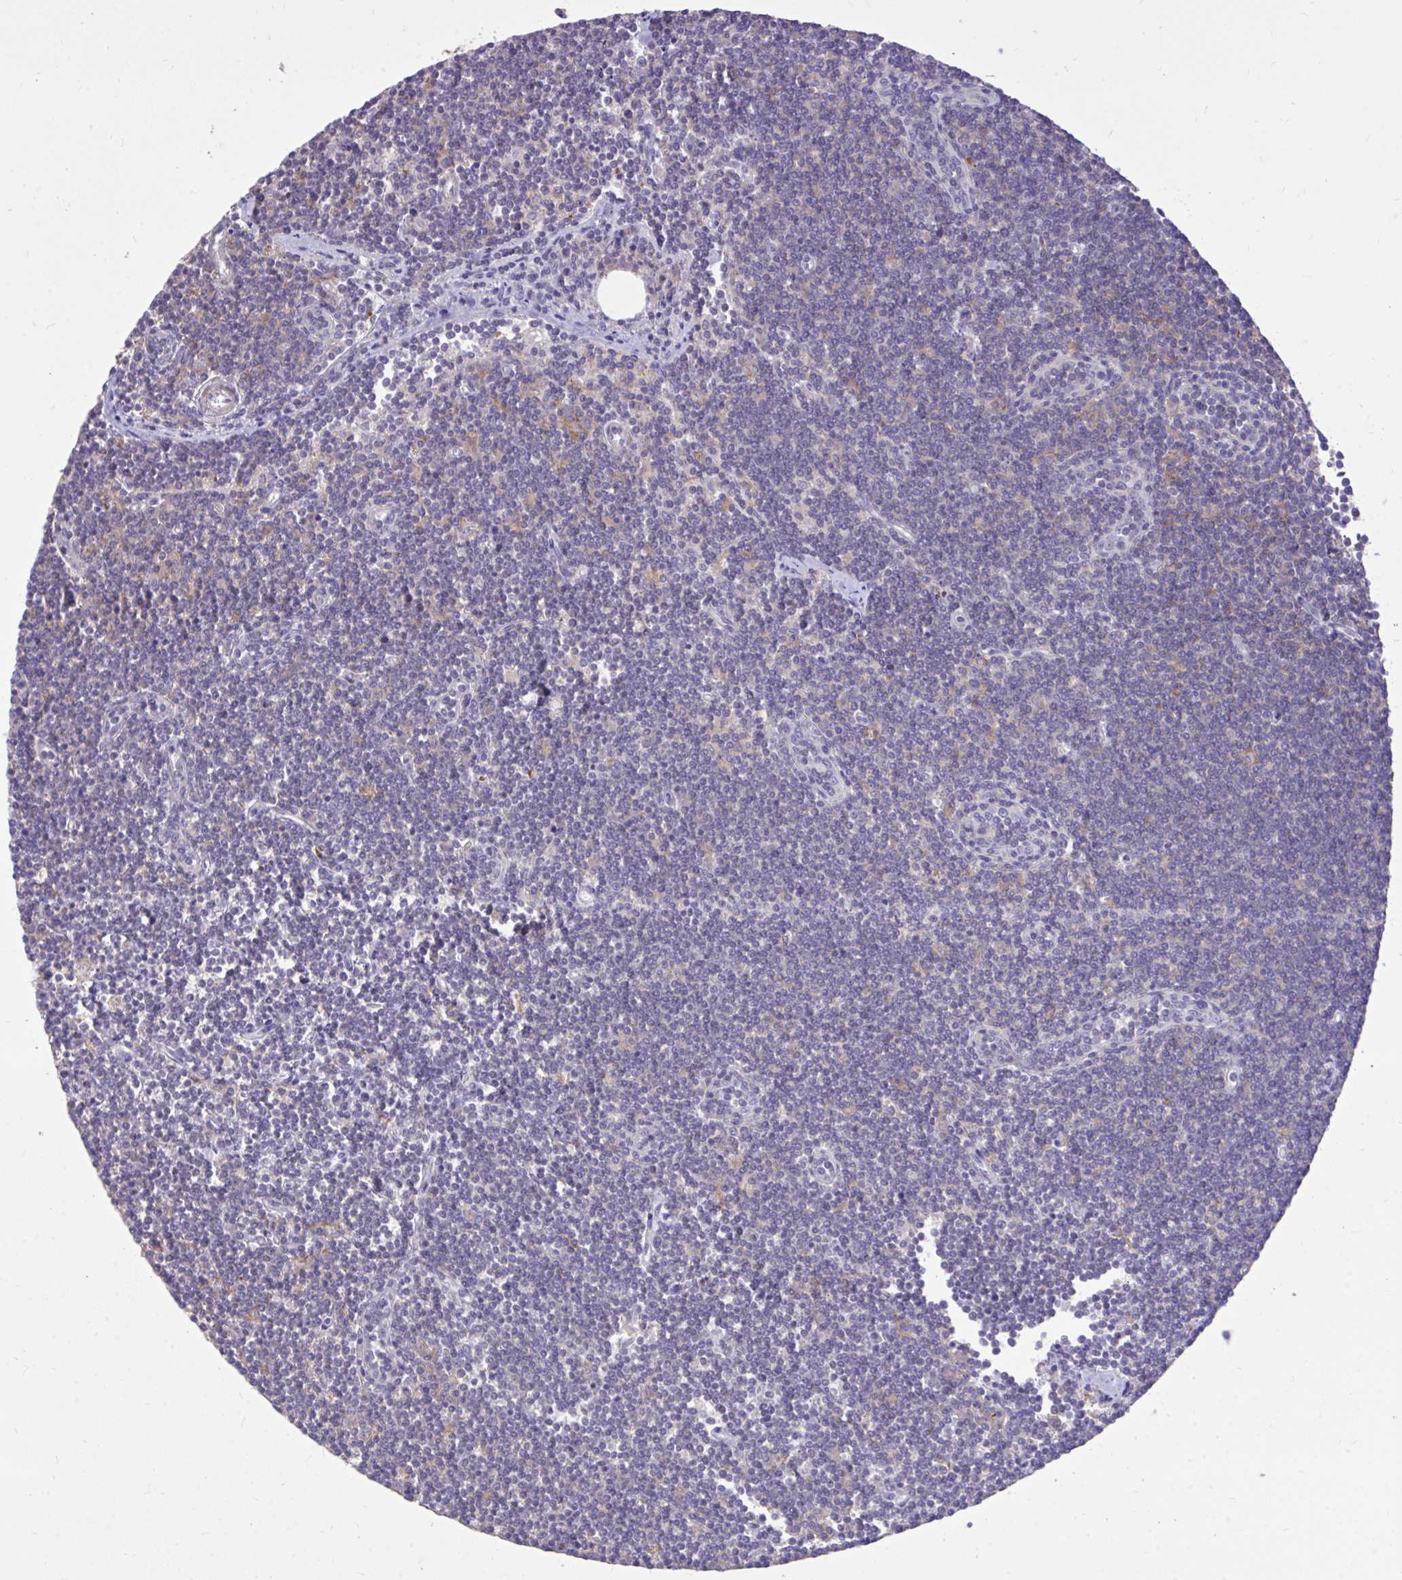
{"staining": {"intensity": "negative", "quantity": "none", "location": "none"}, "tissue": "lymphoma", "cell_type": "Tumor cells", "image_type": "cancer", "snomed": [{"axis": "morphology", "description": "Malignant lymphoma, non-Hodgkin's type, Low grade"}, {"axis": "topography", "description": "Lymph node"}], "caption": "Human low-grade malignant lymphoma, non-Hodgkin's type stained for a protein using IHC reveals no staining in tumor cells.", "gene": "IGFL2", "patient": {"sex": "female", "age": 73}}